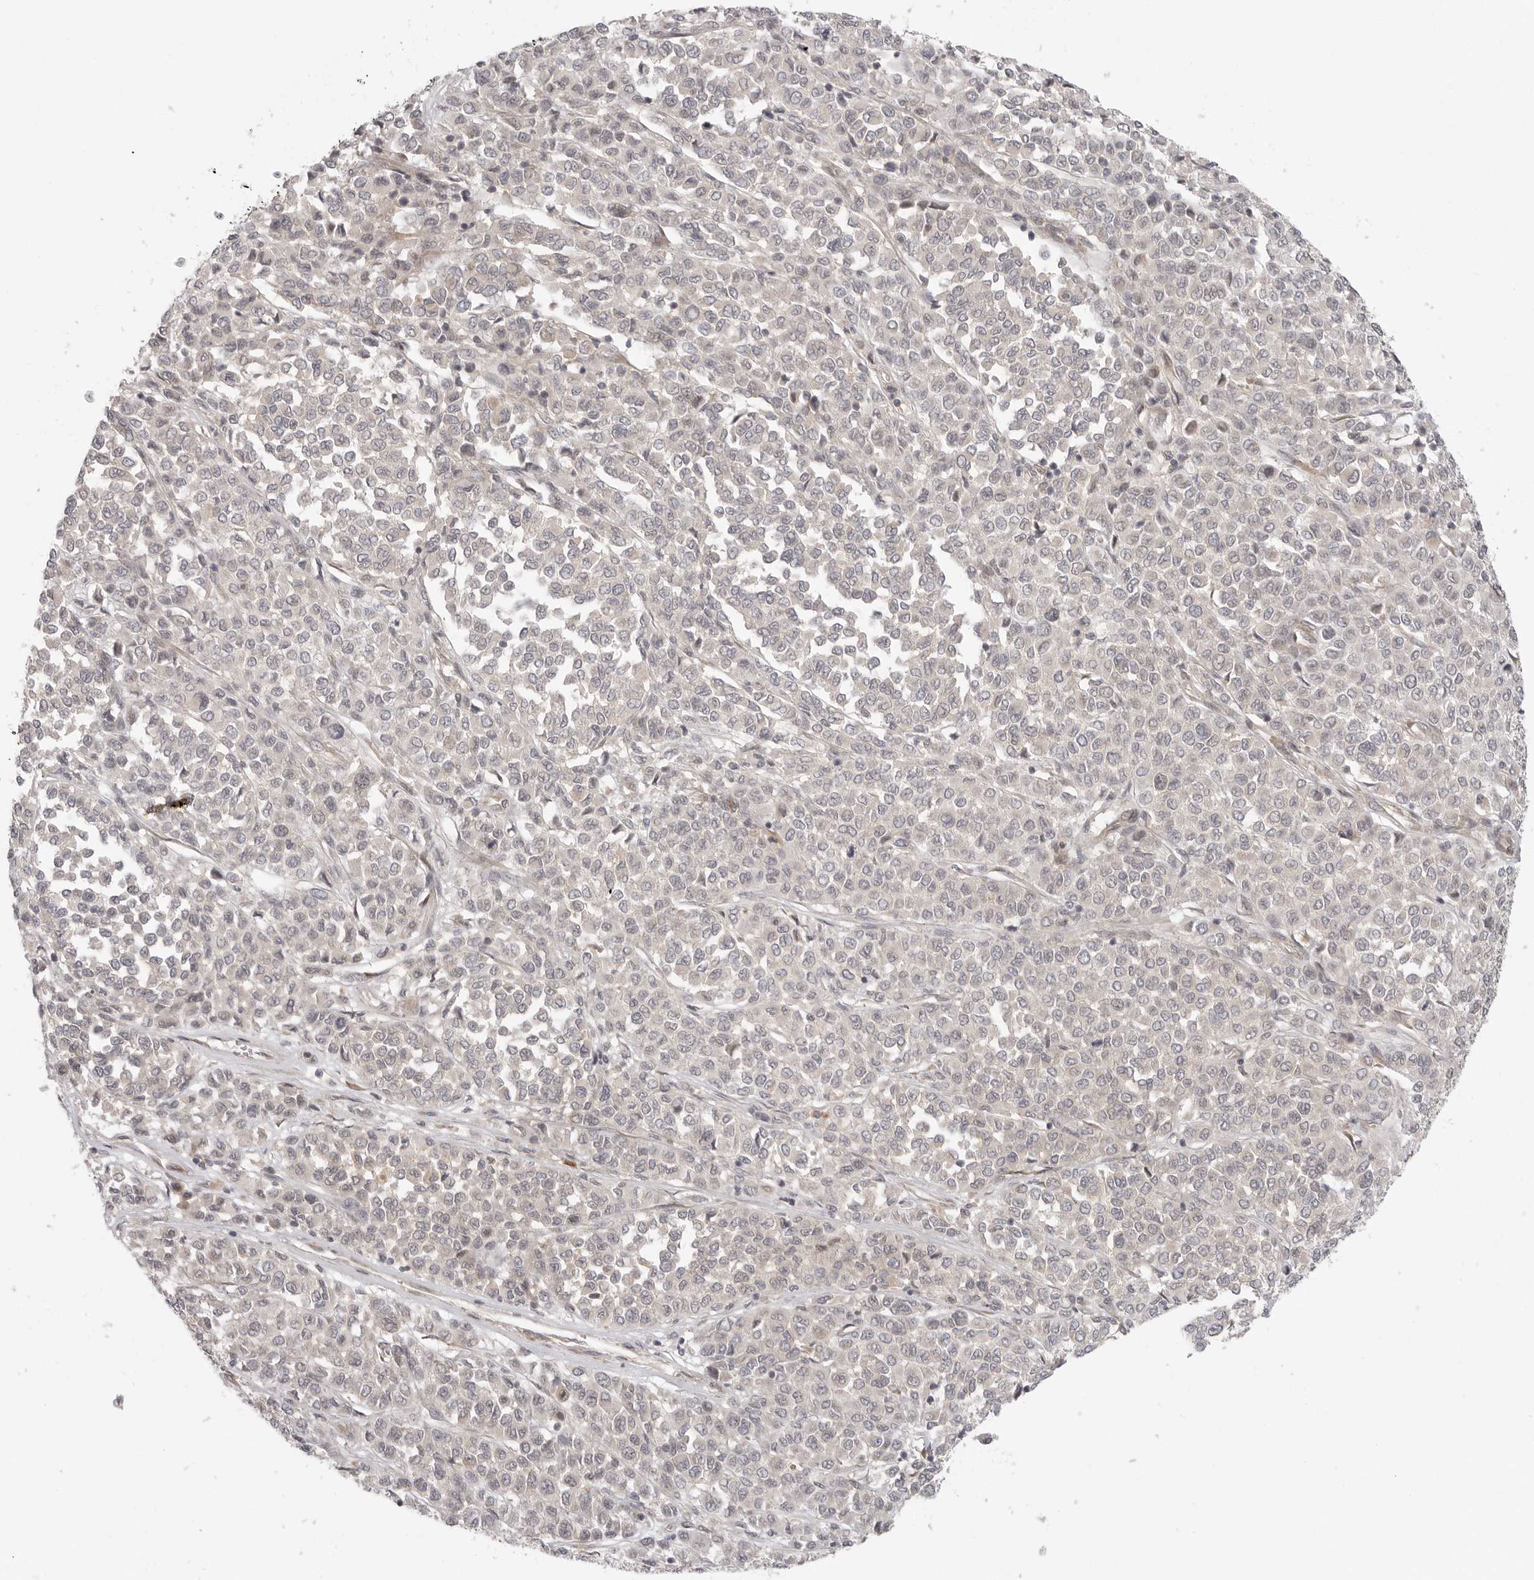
{"staining": {"intensity": "negative", "quantity": "none", "location": "none"}, "tissue": "melanoma", "cell_type": "Tumor cells", "image_type": "cancer", "snomed": [{"axis": "morphology", "description": "Malignant melanoma, Metastatic site"}, {"axis": "topography", "description": "Pancreas"}], "caption": "High power microscopy photomicrograph of an IHC image of malignant melanoma (metastatic site), revealing no significant positivity in tumor cells.", "gene": "CCPG1", "patient": {"sex": "female", "age": 30}}